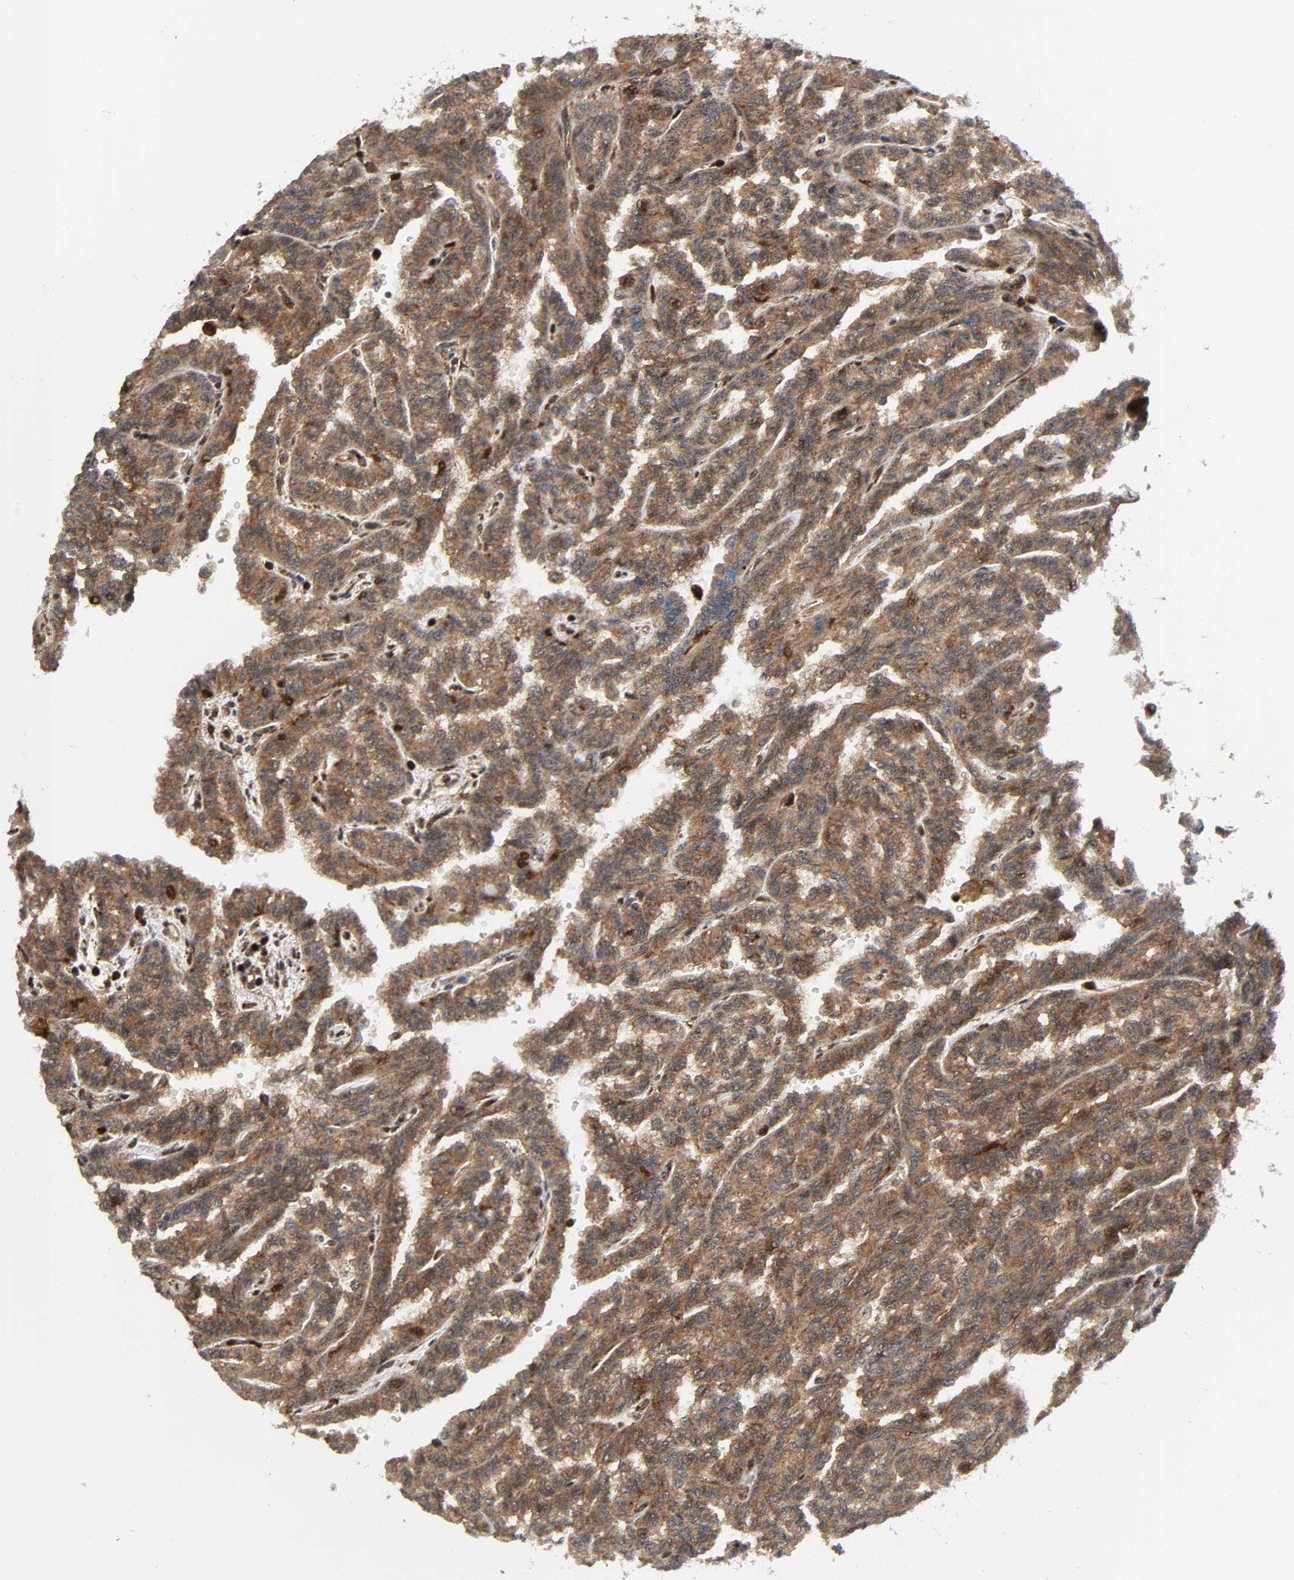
{"staining": {"intensity": "moderate", "quantity": ">75%", "location": "cytoplasmic/membranous"}, "tissue": "renal cancer", "cell_type": "Tumor cells", "image_type": "cancer", "snomed": [{"axis": "morphology", "description": "Inflammation, NOS"}, {"axis": "morphology", "description": "Adenocarcinoma, NOS"}, {"axis": "topography", "description": "Kidney"}], "caption": "There is medium levels of moderate cytoplasmic/membranous staining in tumor cells of adenocarcinoma (renal), as demonstrated by immunohistochemical staining (brown color).", "gene": "MAPK1", "patient": {"sex": "male", "age": 68}}